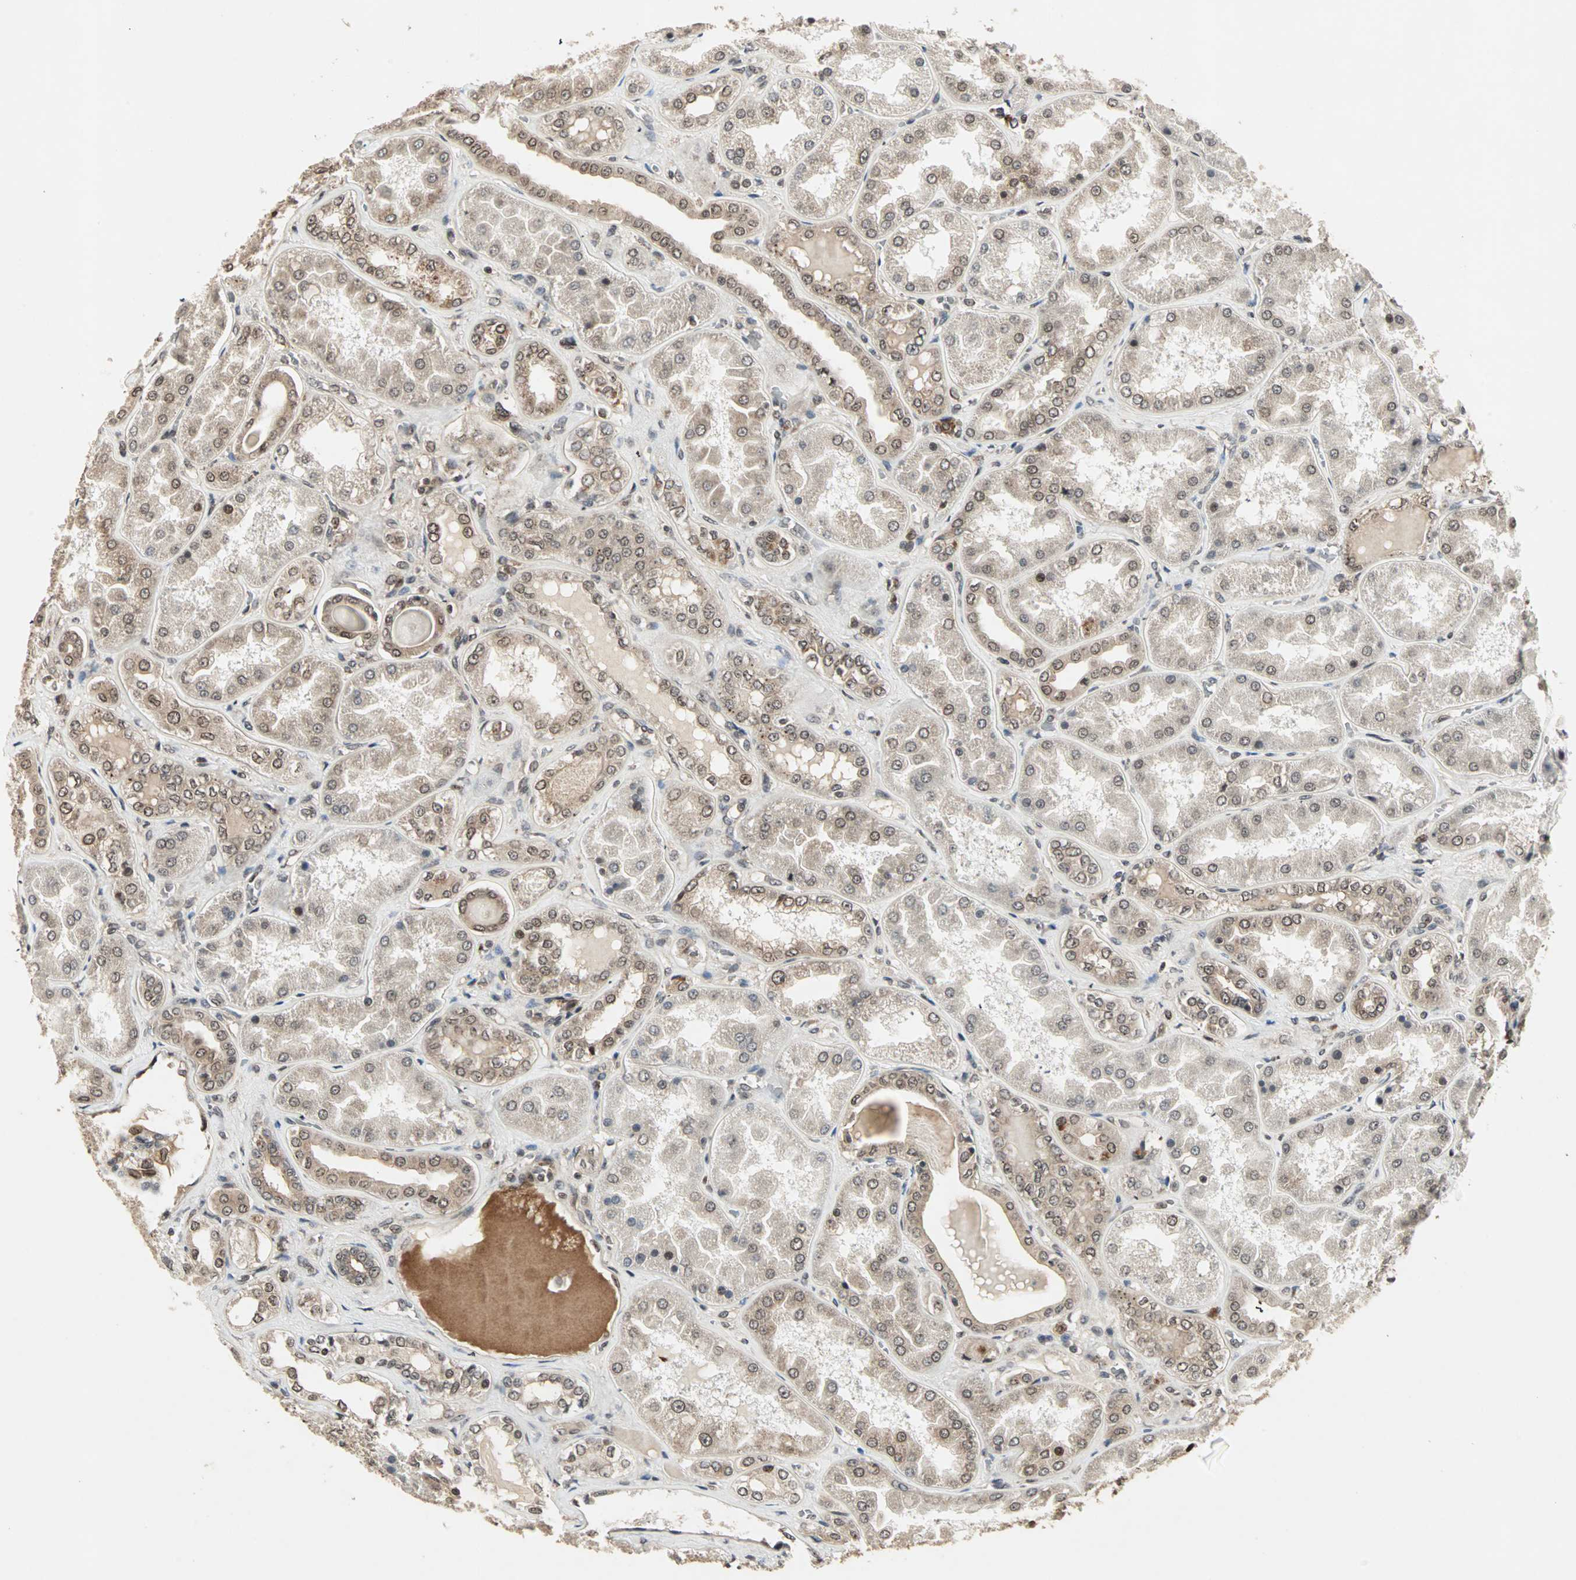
{"staining": {"intensity": "moderate", "quantity": ">75%", "location": "cytoplasmic/membranous,nuclear"}, "tissue": "kidney", "cell_type": "Cells in glomeruli", "image_type": "normal", "snomed": [{"axis": "morphology", "description": "Normal tissue, NOS"}, {"axis": "topography", "description": "Kidney"}], "caption": "Immunohistochemical staining of normal human kidney displays >75% levels of moderate cytoplasmic/membranous,nuclear protein expression in approximately >75% of cells in glomeruli.", "gene": "CSNK2B", "patient": {"sex": "female", "age": 56}}